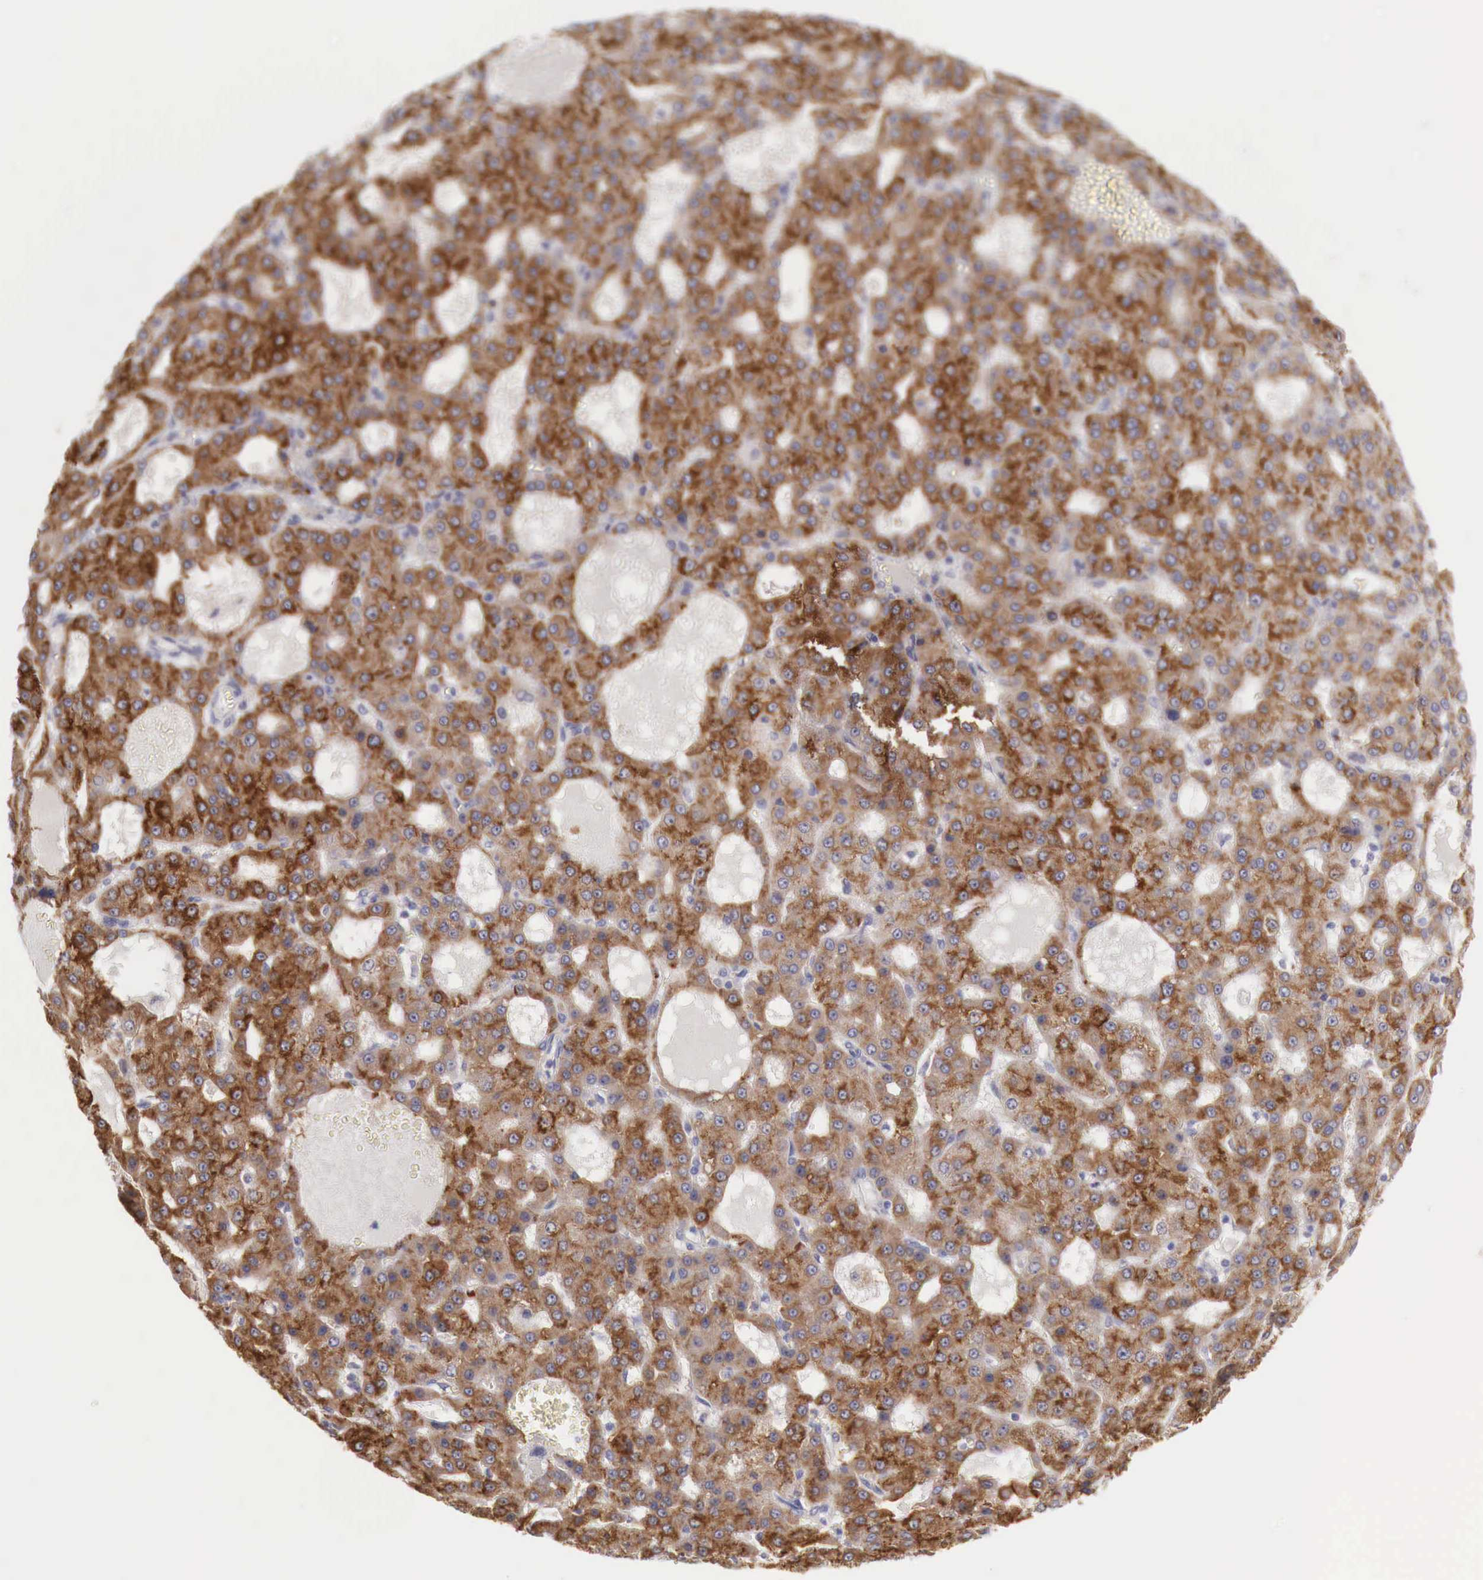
{"staining": {"intensity": "strong", "quantity": ">75%", "location": "cytoplasmic/membranous"}, "tissue": "liver cancer", "cell_type": "Tumor cells", "image_type": "cancer", "snomed": [{"axis": "morphology", "description": "Carcinoma, Hepatocellular, NOS"}, {"axis": "topography", "description": "Liver"}], "caption": "Immunohistochemistry (IHC) staining of liver cancer (hepatocellular carcinoma), which reveals high levels of strong cytoplasmic/membranous staining in about >75% of tumor cells indicating strong cytoplasmic/membranous protein positivity. The staining was performed using DAB (3,3'-diaminobenzidine) (brown) for protein detection and nuclei were counterstained in hematoxylin (blue).", "gene": "NSDHL", "patient": {"sex": "male", "age": 47}}